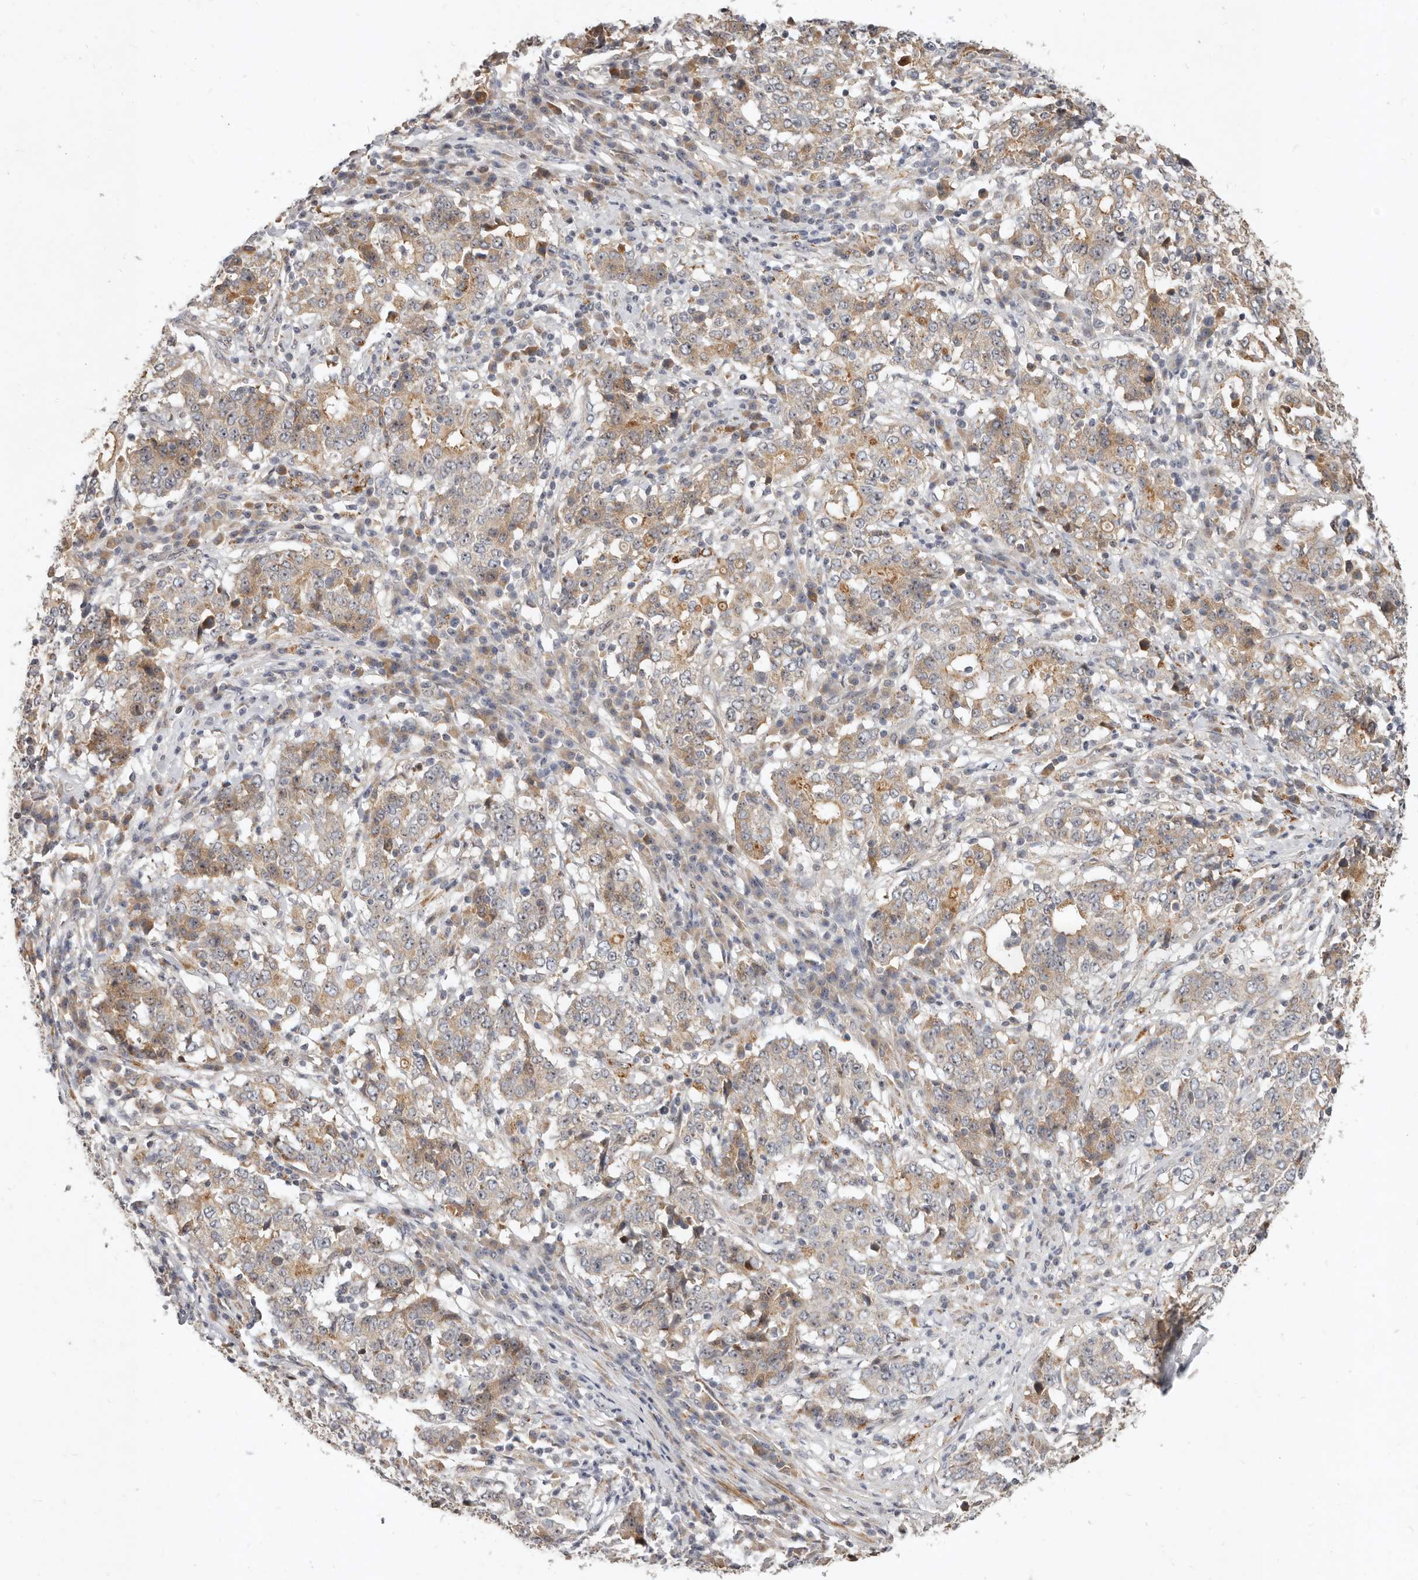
{"staining": {"intensity": "moderate", "quantity": "<25%", "location": "cytoplasmic/membranous"}, "tissue": "stomach cancer", "cell_type": "Tumor cells", "image_type": "cancer", "snomed": [{"axis": "morphology", "description": "Adenocarcinoma, NOS"}, {"axis": "topography", "description": "Stomach"}], "caption": "Stomach cancer tissue displays moderate cytoplasmic/membranous expression in approximately <25% of tumor cells, visualized by immunohistochemistry.", "gene": "MICALL2", "patient": {"sex": "male", "age": 59}}